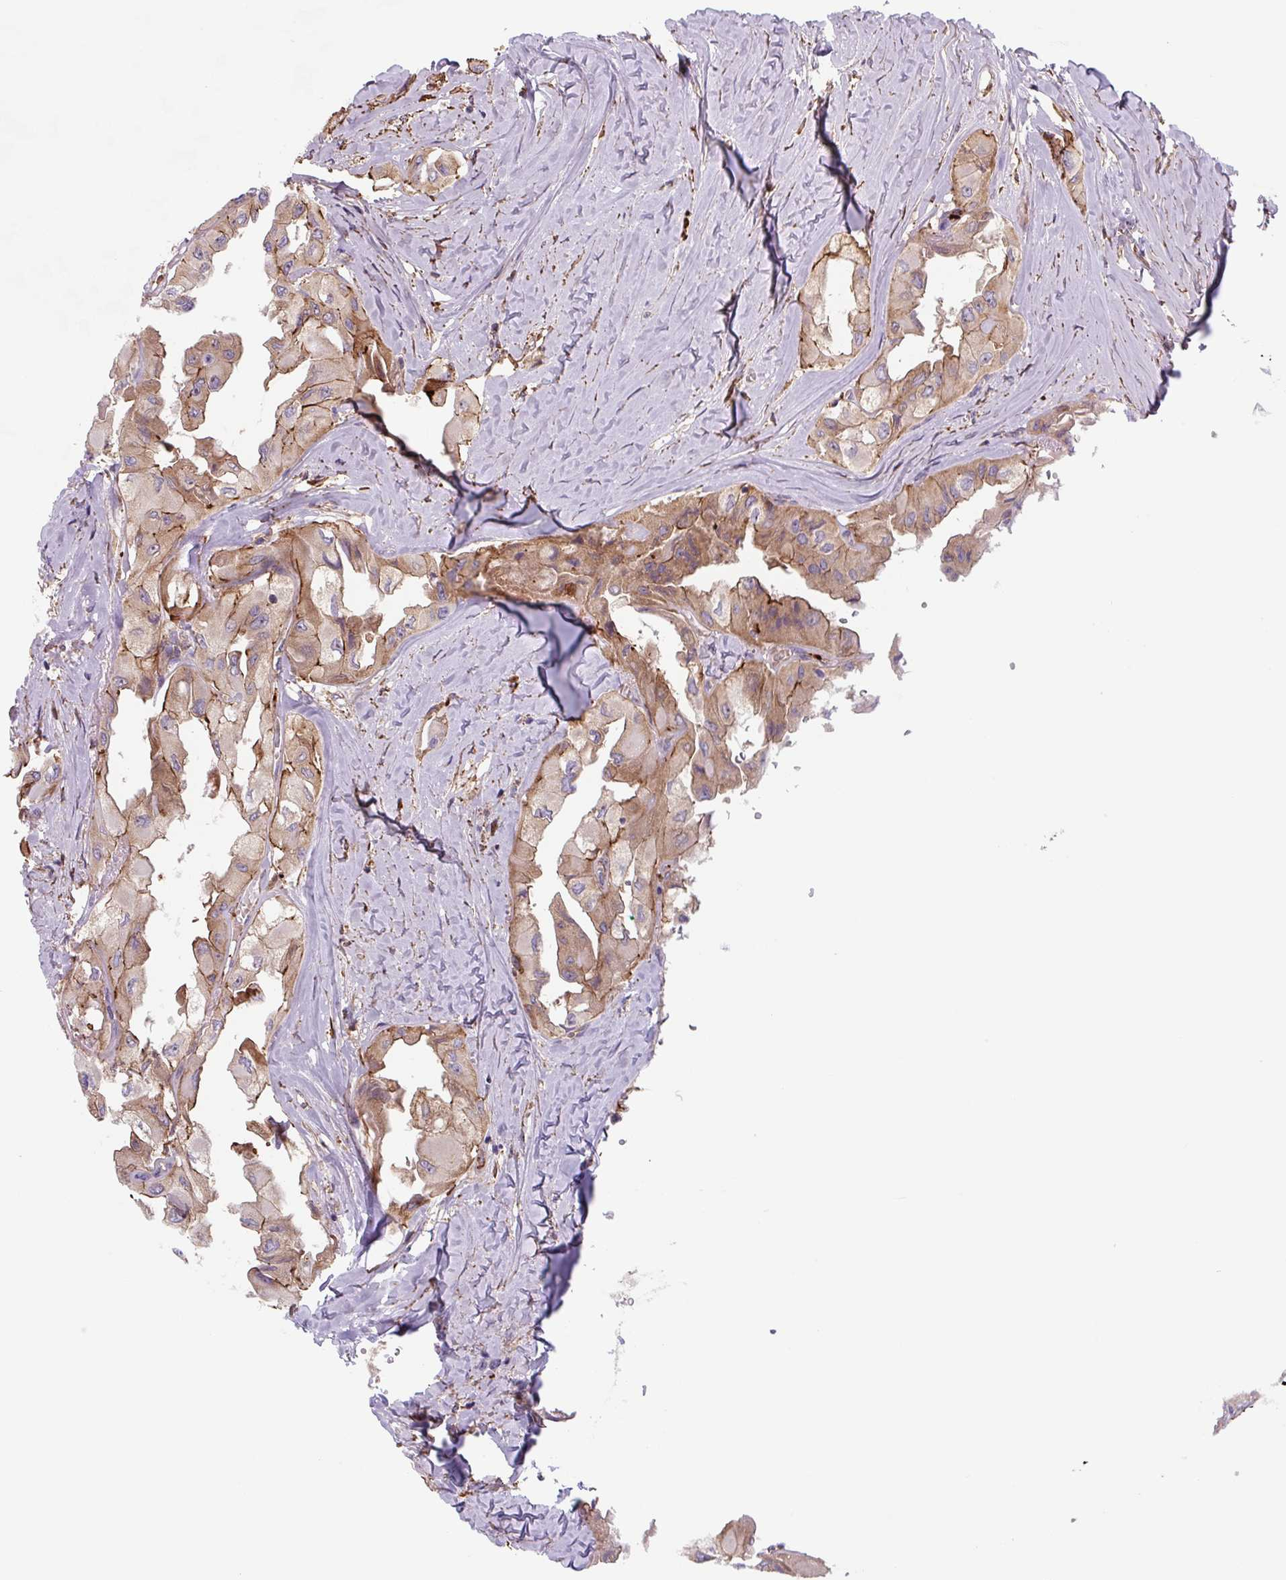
{"staining": {"intensity": "moderate", "quantity": ">75%", "location": "cytoplasmic/membranous"}, "tissue": "thyroid cancer", "cell_type": "Tumor cells", "image_type": "cancer", "snomed": [{"axis": "morphology", "description": "Normal tissue, NOS"}, {"axis": "morphology", "description": "Papillary adenocarcinoma, NOS"}, {"axis": "topography", "description": "Thyroid gland"}], "caption": "Moderate cytoplasmic/membranous positivity is seen in approximately >75% of tumor cells in thyroid papillary adenocarcinoma.", "gene": "DHFR2", "patient": {"sex": "female", "age": 59}}